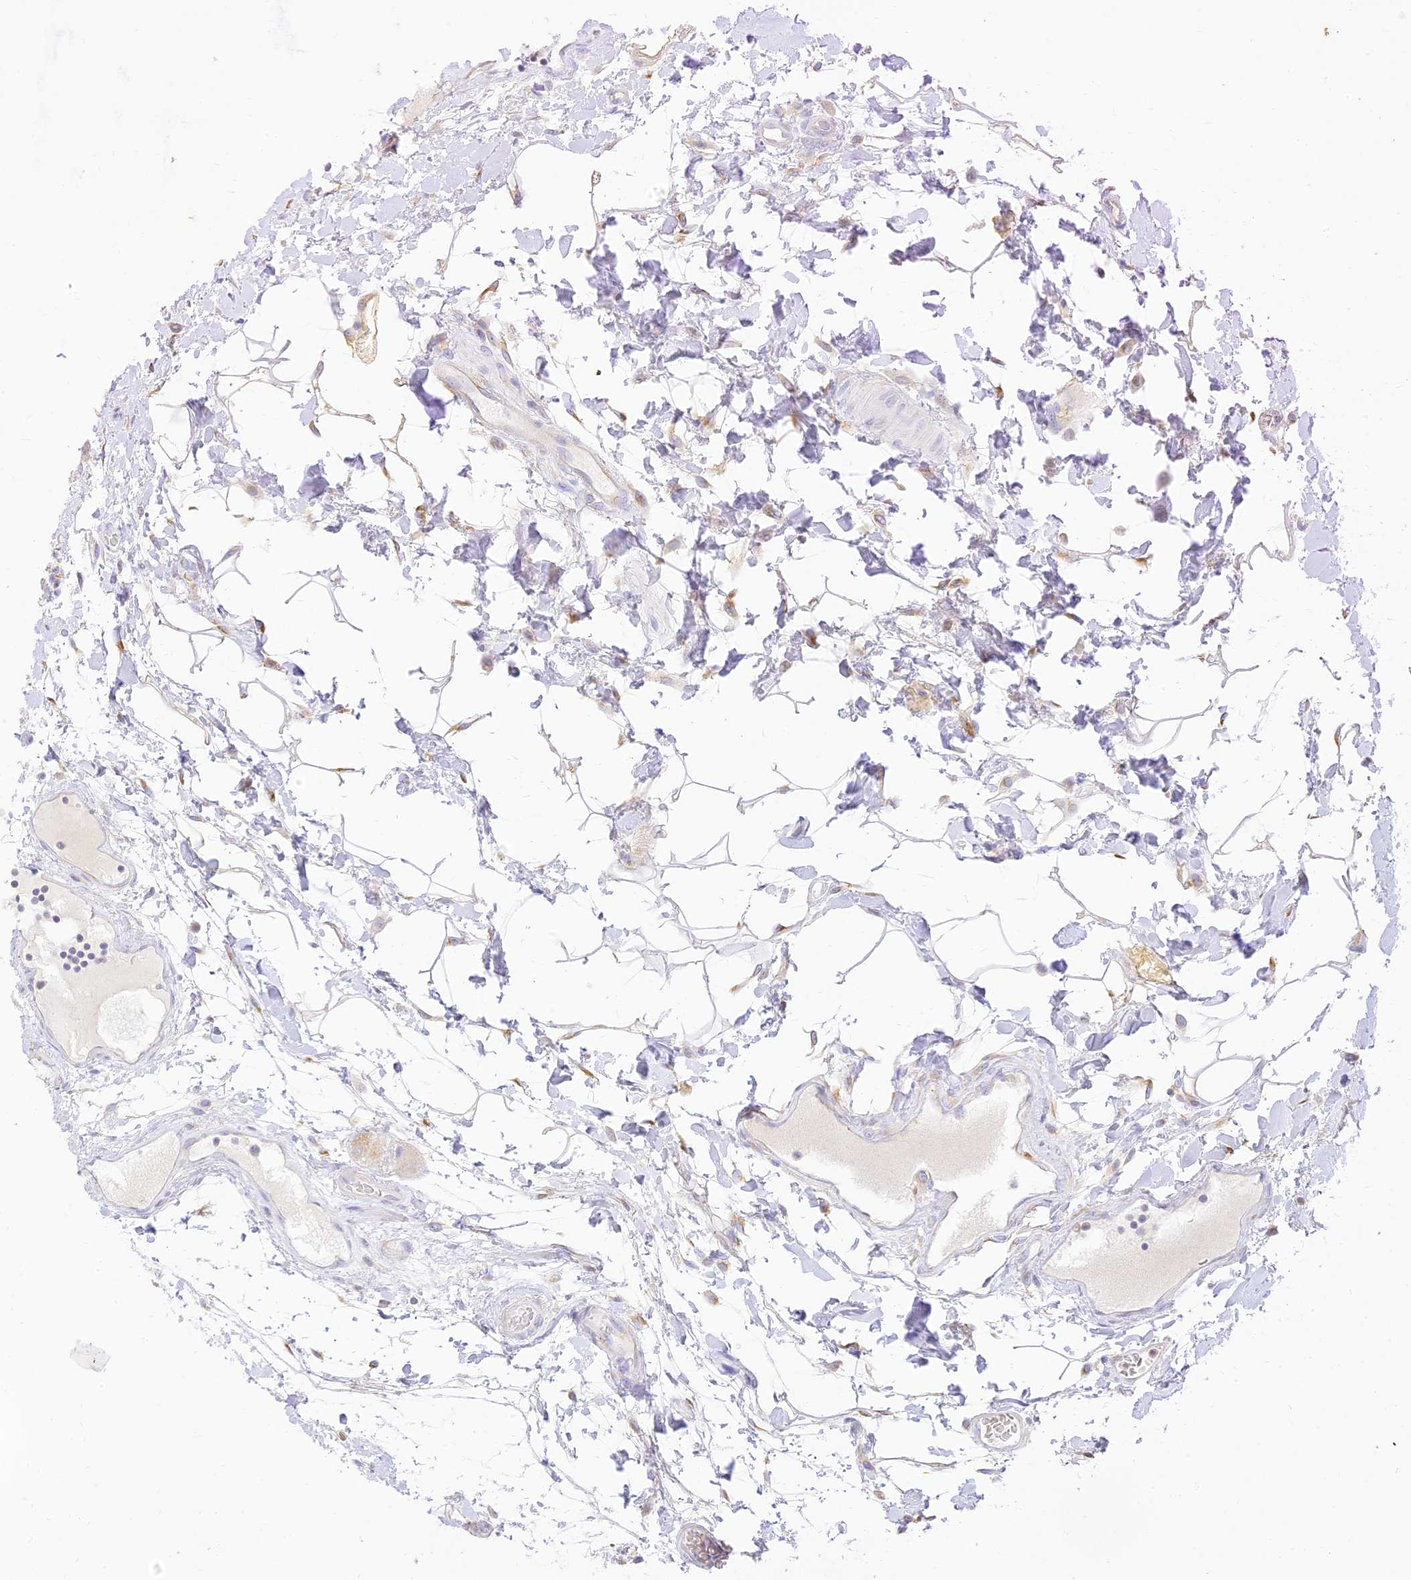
{"staining": {"intensity": "negative", "quantity": "none", "location": "none"}, "tissue": "colon", "cell_type": "Endothelial cells", "image_type": "normal", "snomed": [{"axis": "morphology", "description": "Normal tissue, NOS"}, {"axis": "topography", "description": "Colon"}], "caption": "Immunohistochemistry image of normal human colon stained for a protein (brown), which displays no positivity in endothelial cells.", "gene": "SEC13", "patient": {"sex": "female", "age": 79}}